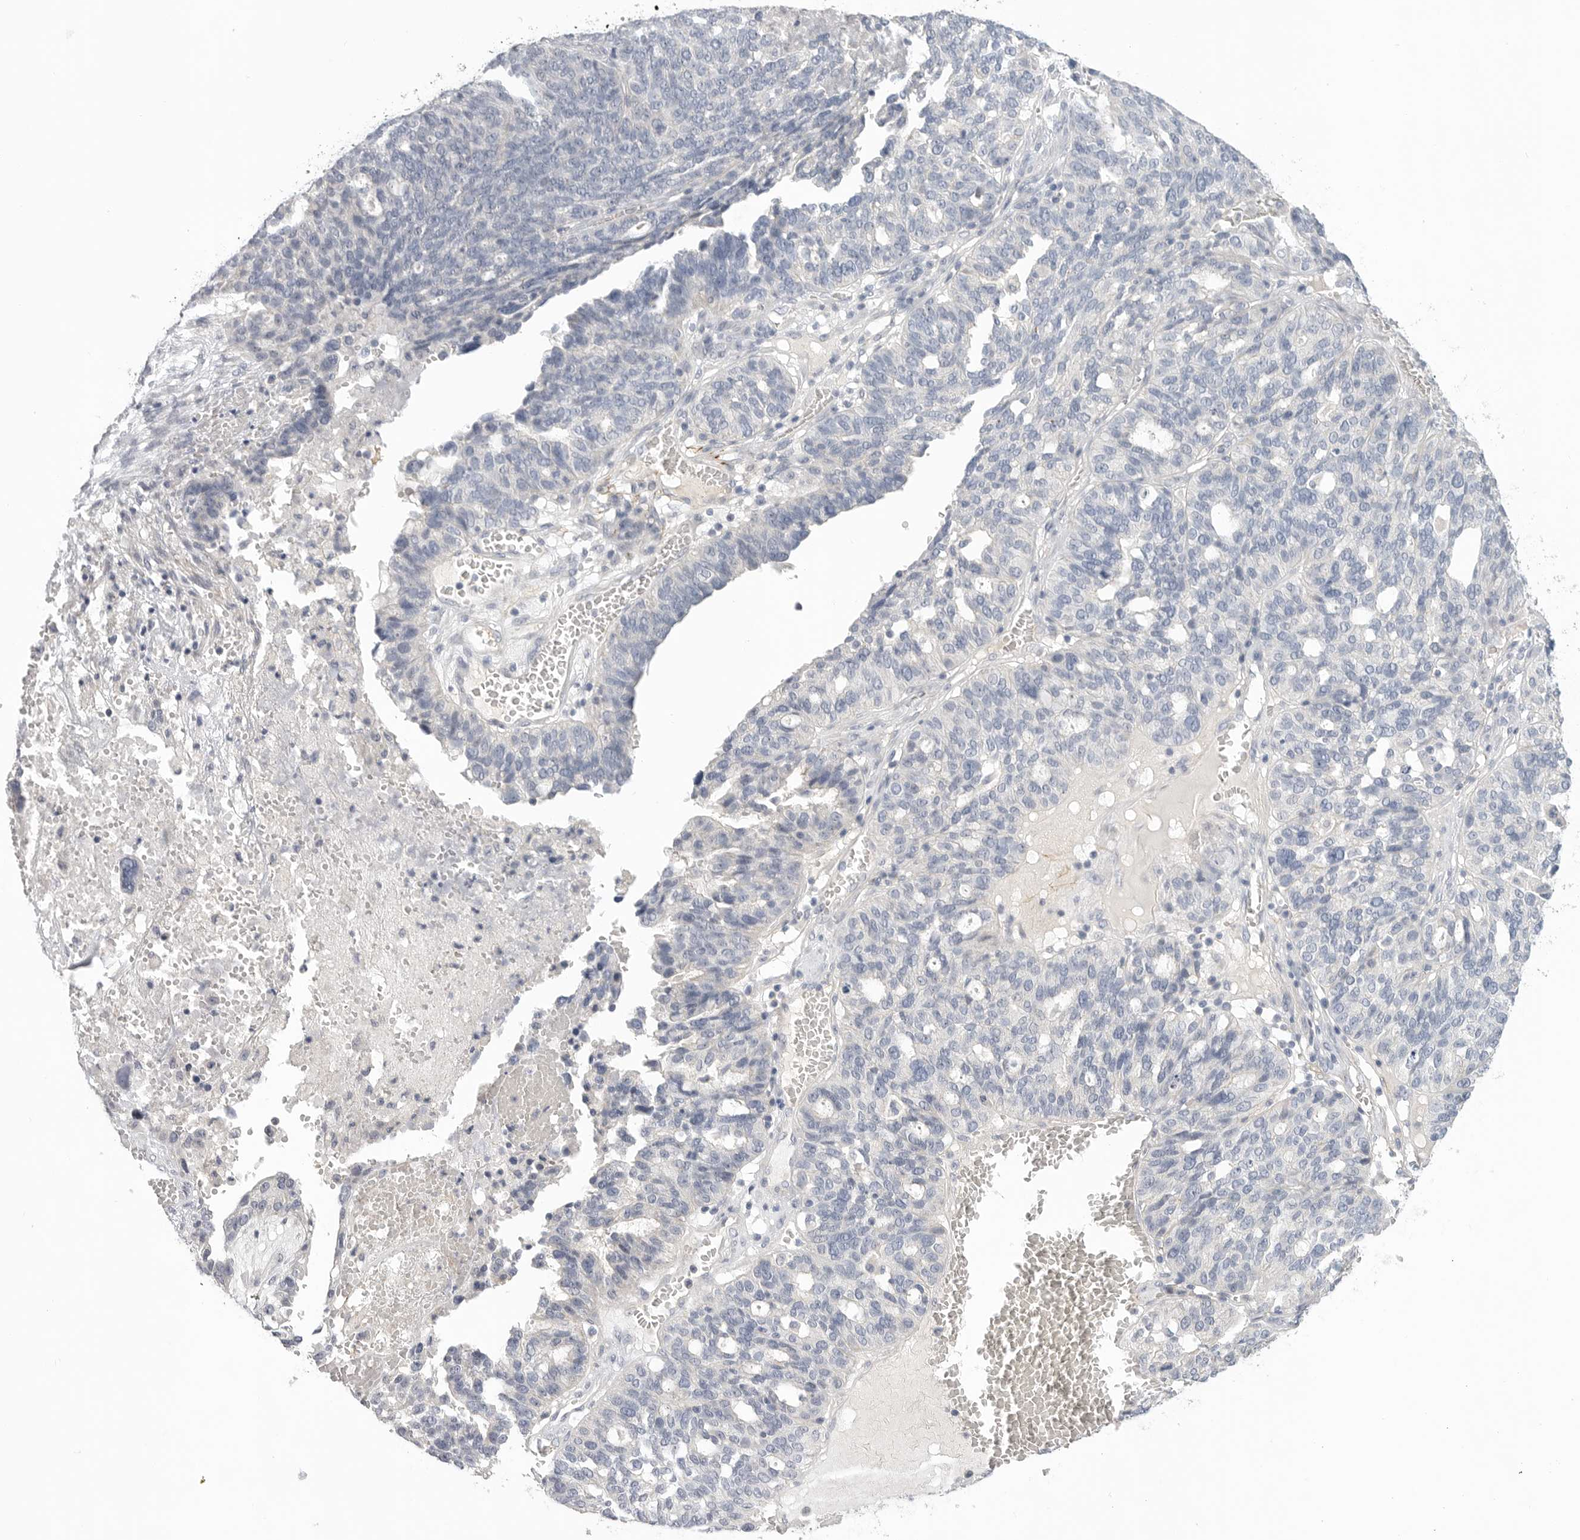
{"staining": {"intensity": "negative", "quantity": "none", "location": "none"}, "tissue": "ovarian cancer", "cell_type": "Tumor cells", "image_type": "cancer", "snomed": [{"axis": "morphology", "description": "Cystadenocarcinoma, serous, NOS"}, {"axis": "topography", "description": "Ovary"}], "caption": "Immunohistochemical staining of serous cystadenocarcinoma (ovarian) demonstrates no significant staining in tumor cells.", "gene": "FBN2", "patient": {"sex": "female", "age": 59}}